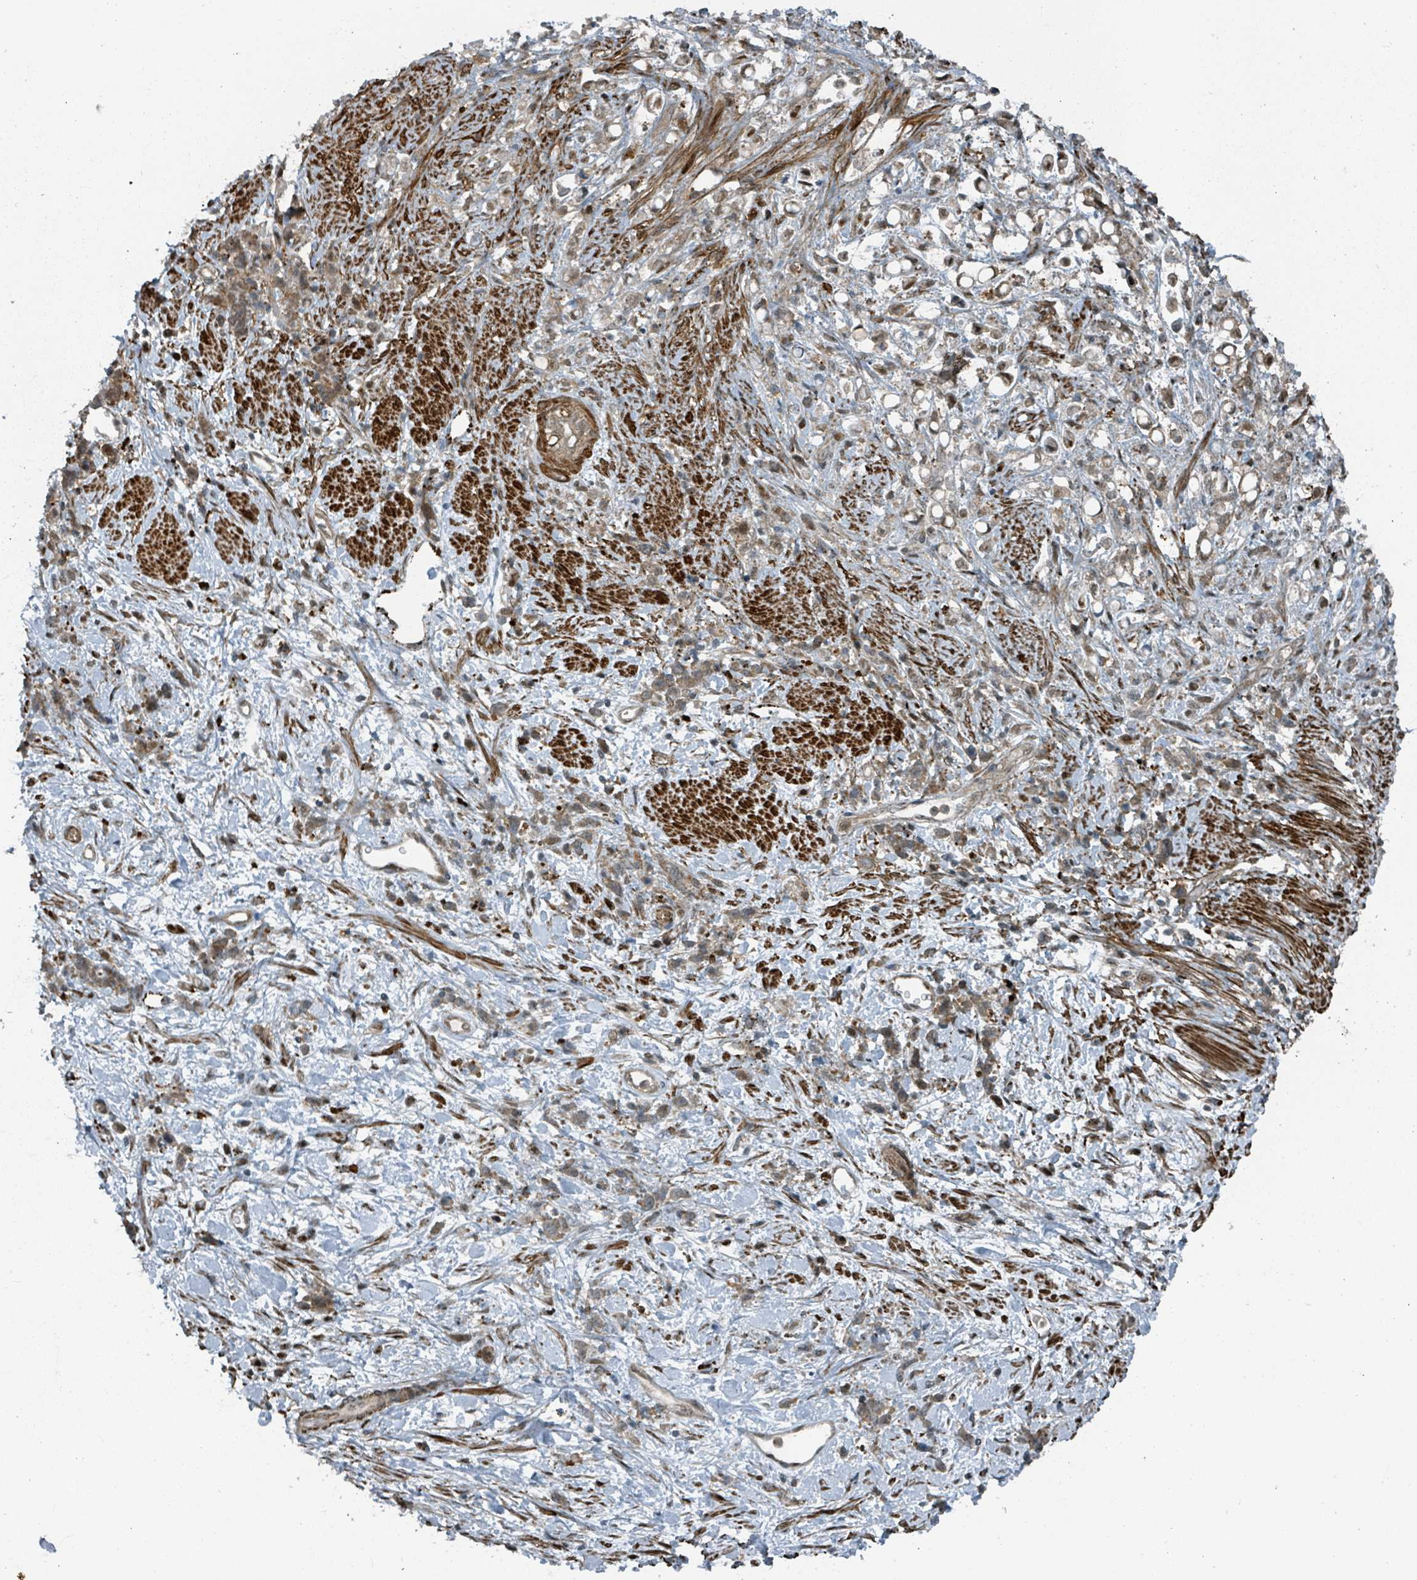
{"staining": {"intensity": "moderate", "quantity": ">75%", "location": "cytoplasmic/membranous,nuclear"}, "tissue": "stomach cancer", "cell_type": "Tumor cells", "image_type": "cancer", "snomed": [{"axis": "morphology", "description": "Adenocarcinoma, NOS"}, {"axis": "topography", "description": "Stomach"}], "caption": "Human adenocarcinoma (stomach) stained with a protein marker shows moderate staining in tumor cells.", "gene": "RHPN2", "patient": {"sex": "female", "age": 60}}